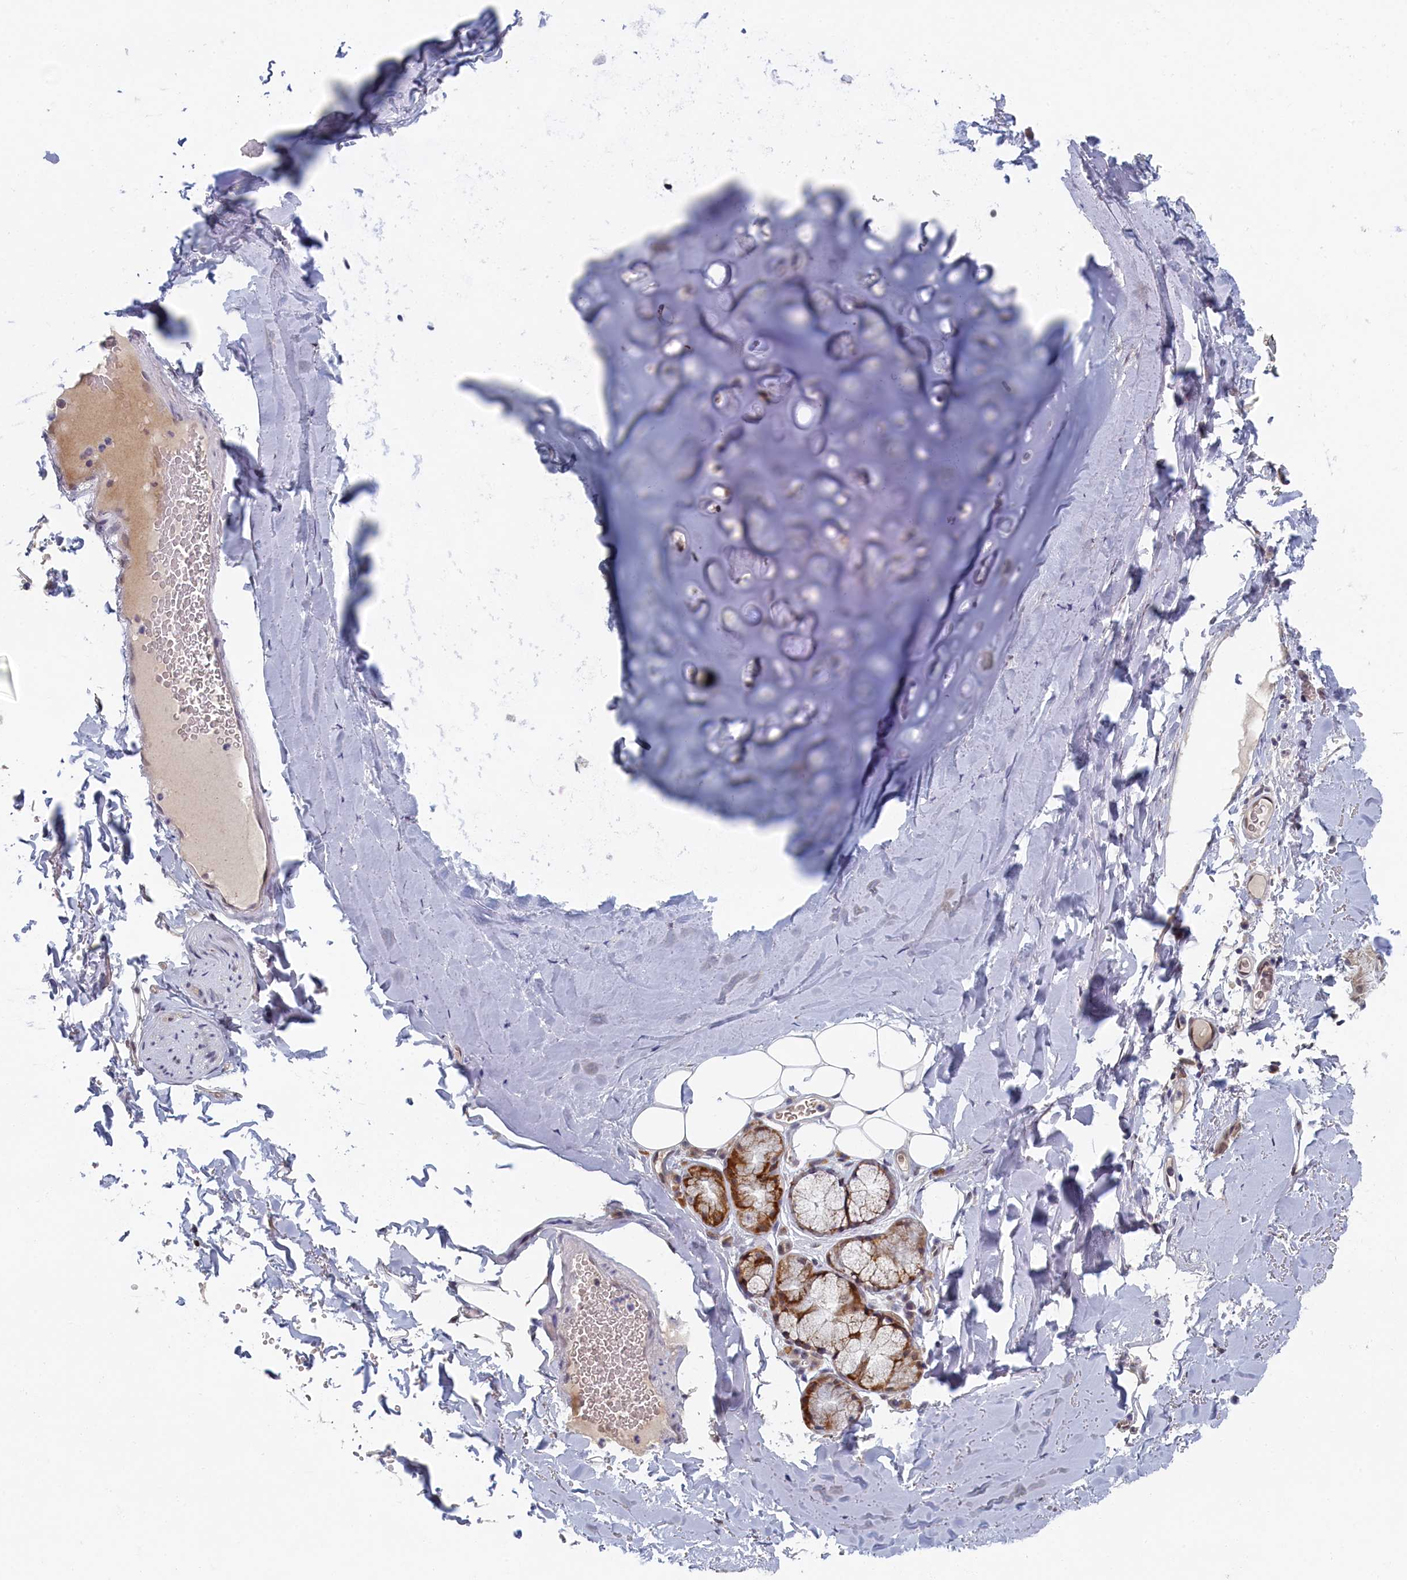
{"staining": {"intensity": "negative", "quantity": "none", "location": "none"}, "tissue": "adipose tissue", "cell_type": "Adipocytes", "image_type": "normal", "snomed": [{"axis": "morphology", "description": "Normal tissue, NOS"}, {"axis": "topography", "description": "Lymph node"}, {"axis": "topography", "description": "Bronchus"}], "caption": "The micrograph displays no staining of adipocytes in normal adipose tissue.", "gene": "DNAJC17", "patient": {"sex": "male", "age": 63}}